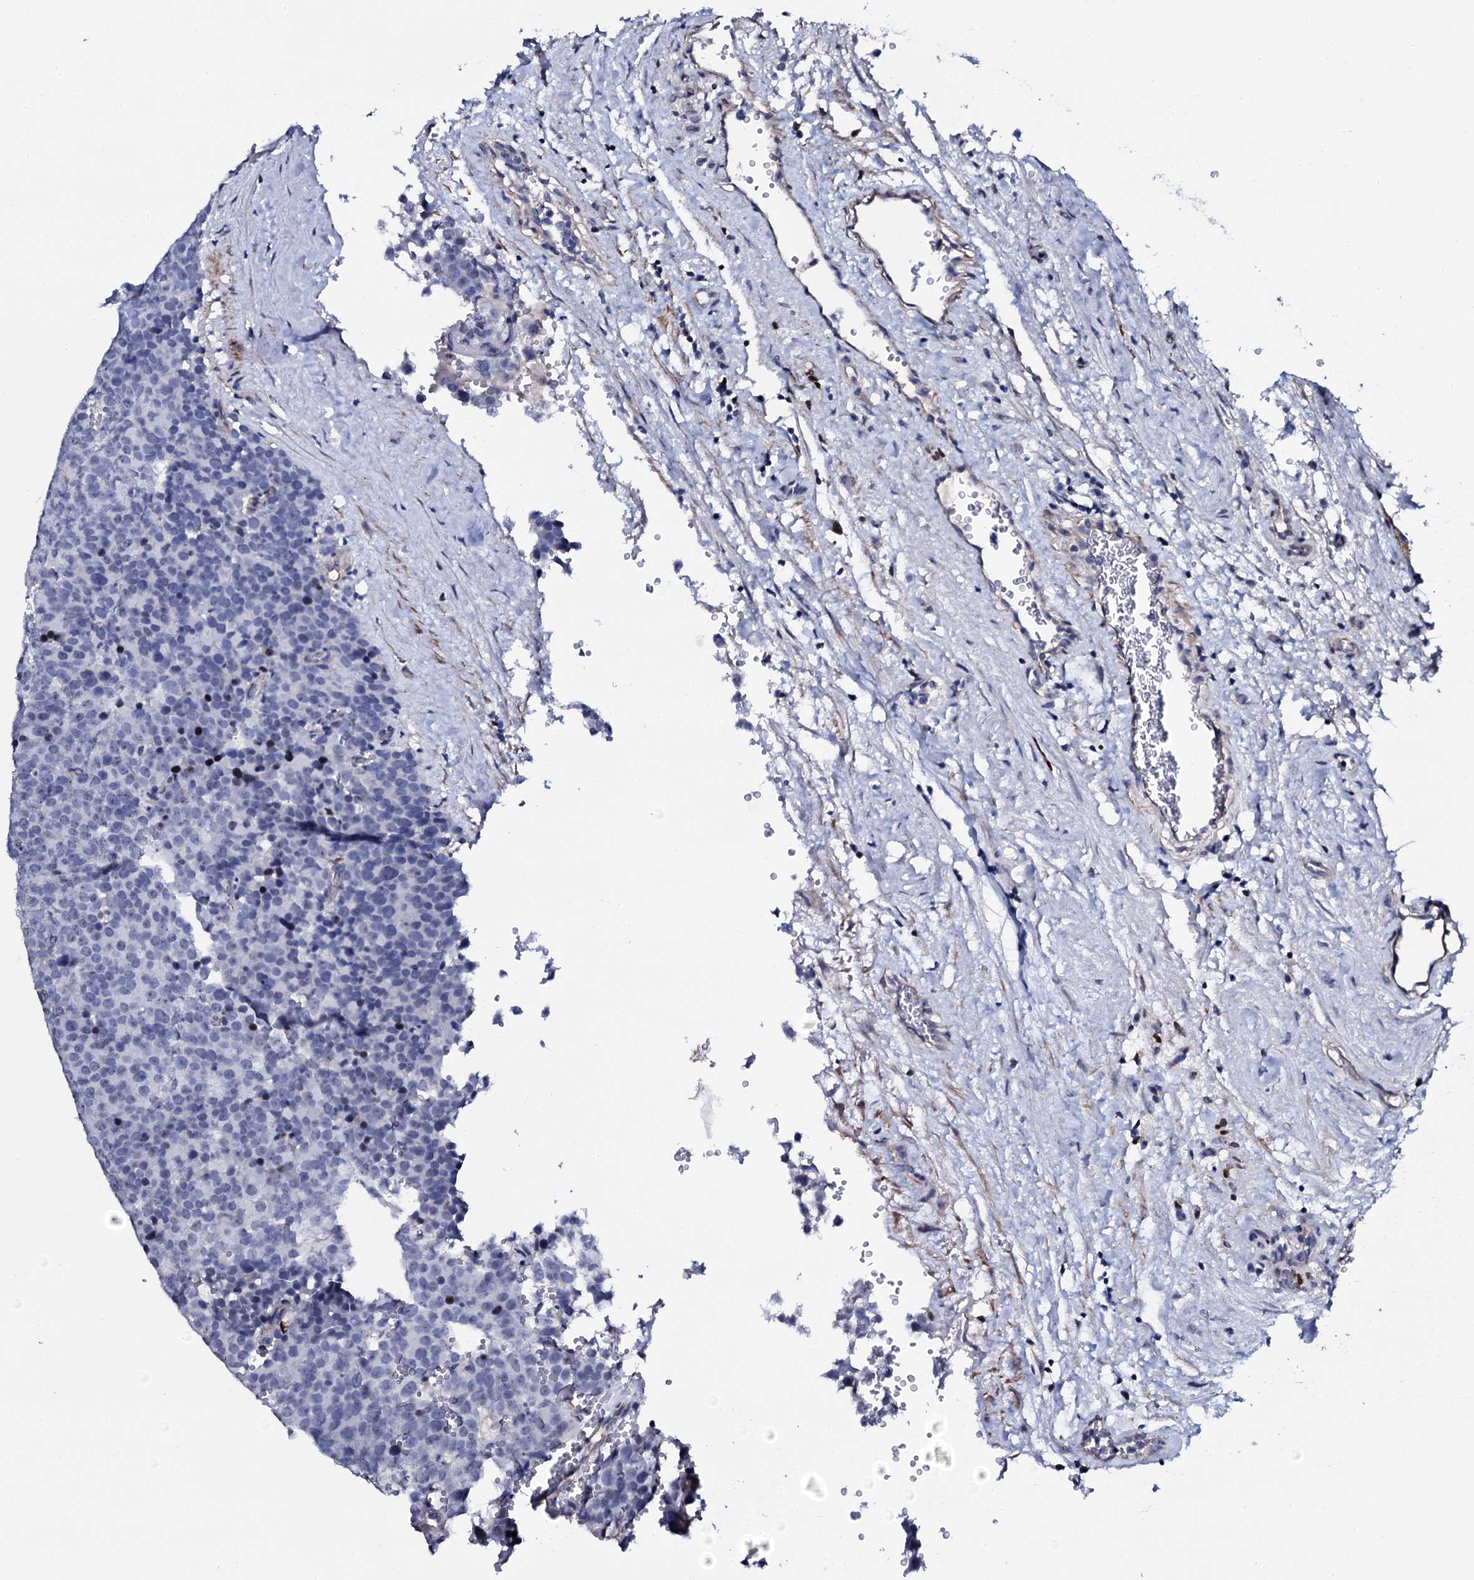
{"staining": {"intensity": "negative", "quantity": "none", "location": "none"}, "tissue": "testis cancer", "cell_type": "Tumor cells", "image_type": "cancer", "snomed": [{"axis": "morphology", "description": "Seminoma, NOS"}, {"axis": "topography", "description": "Testis"}], "caption": "Histopathology image shows no protein positivity in tumor cells of seminoma (testis) tissue.", "gene": "NPM2", "patient": {"sex": "male", "age": 71}}